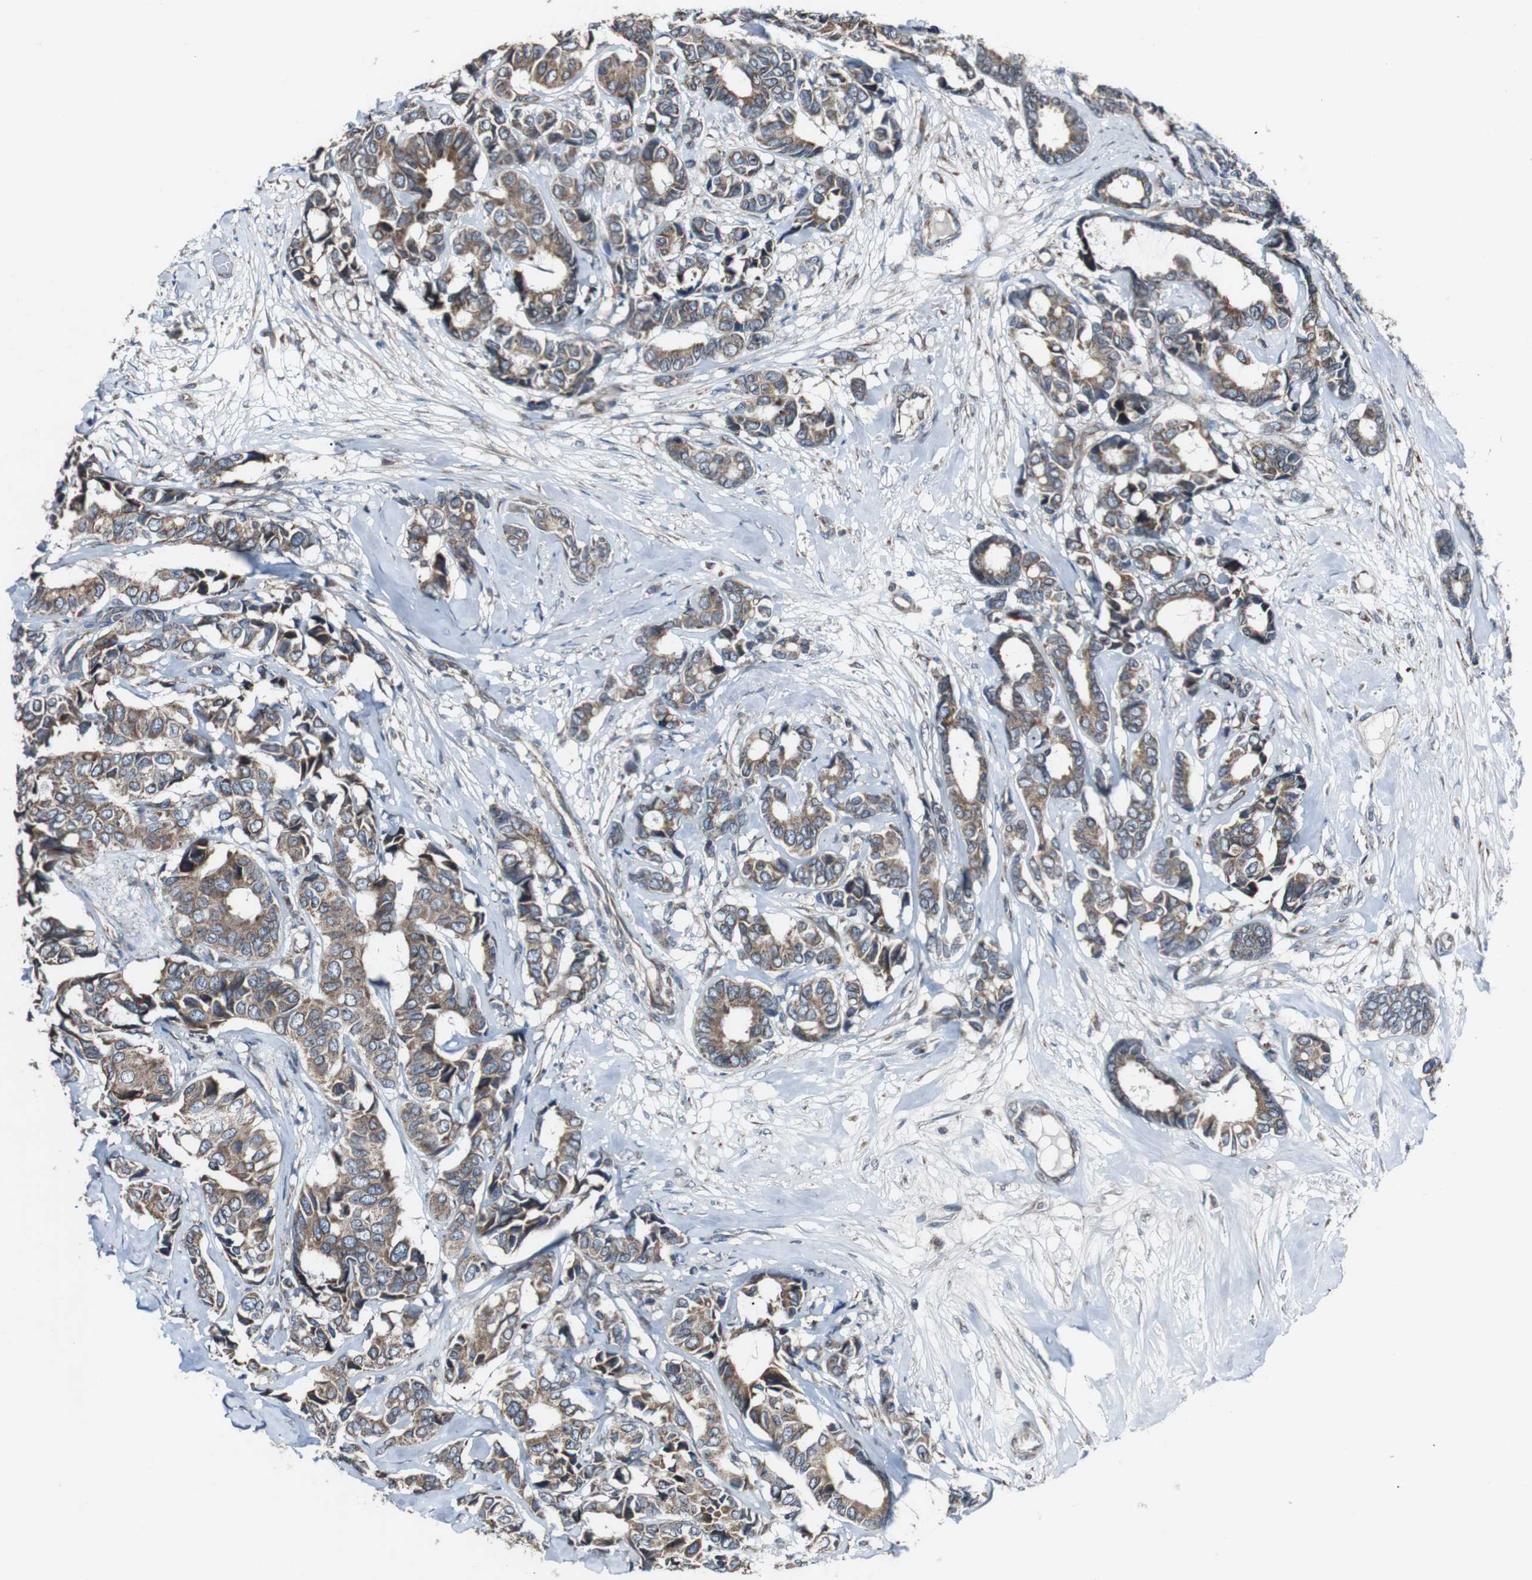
{"staining": {"intensity": "moderate", "quantity": ">75%", "location": "cytoplasmic/membranous"}, "tissue": "breast cancer", "cell_type": "Tumor cells", "image_type": "cancer", "snomed": [{"axis": "morphology", "description": "Duct carcinoma"}, {"axis": "topography", "description": "Breast"}], "caption": "Protein staining reveals moderate cytoplasmic/membranous expression in approximately >75% of tumor cells in intraductal carcinoma (breast).", "gene": "CISD2", "patient": {"sex": "female", "age": 87}}